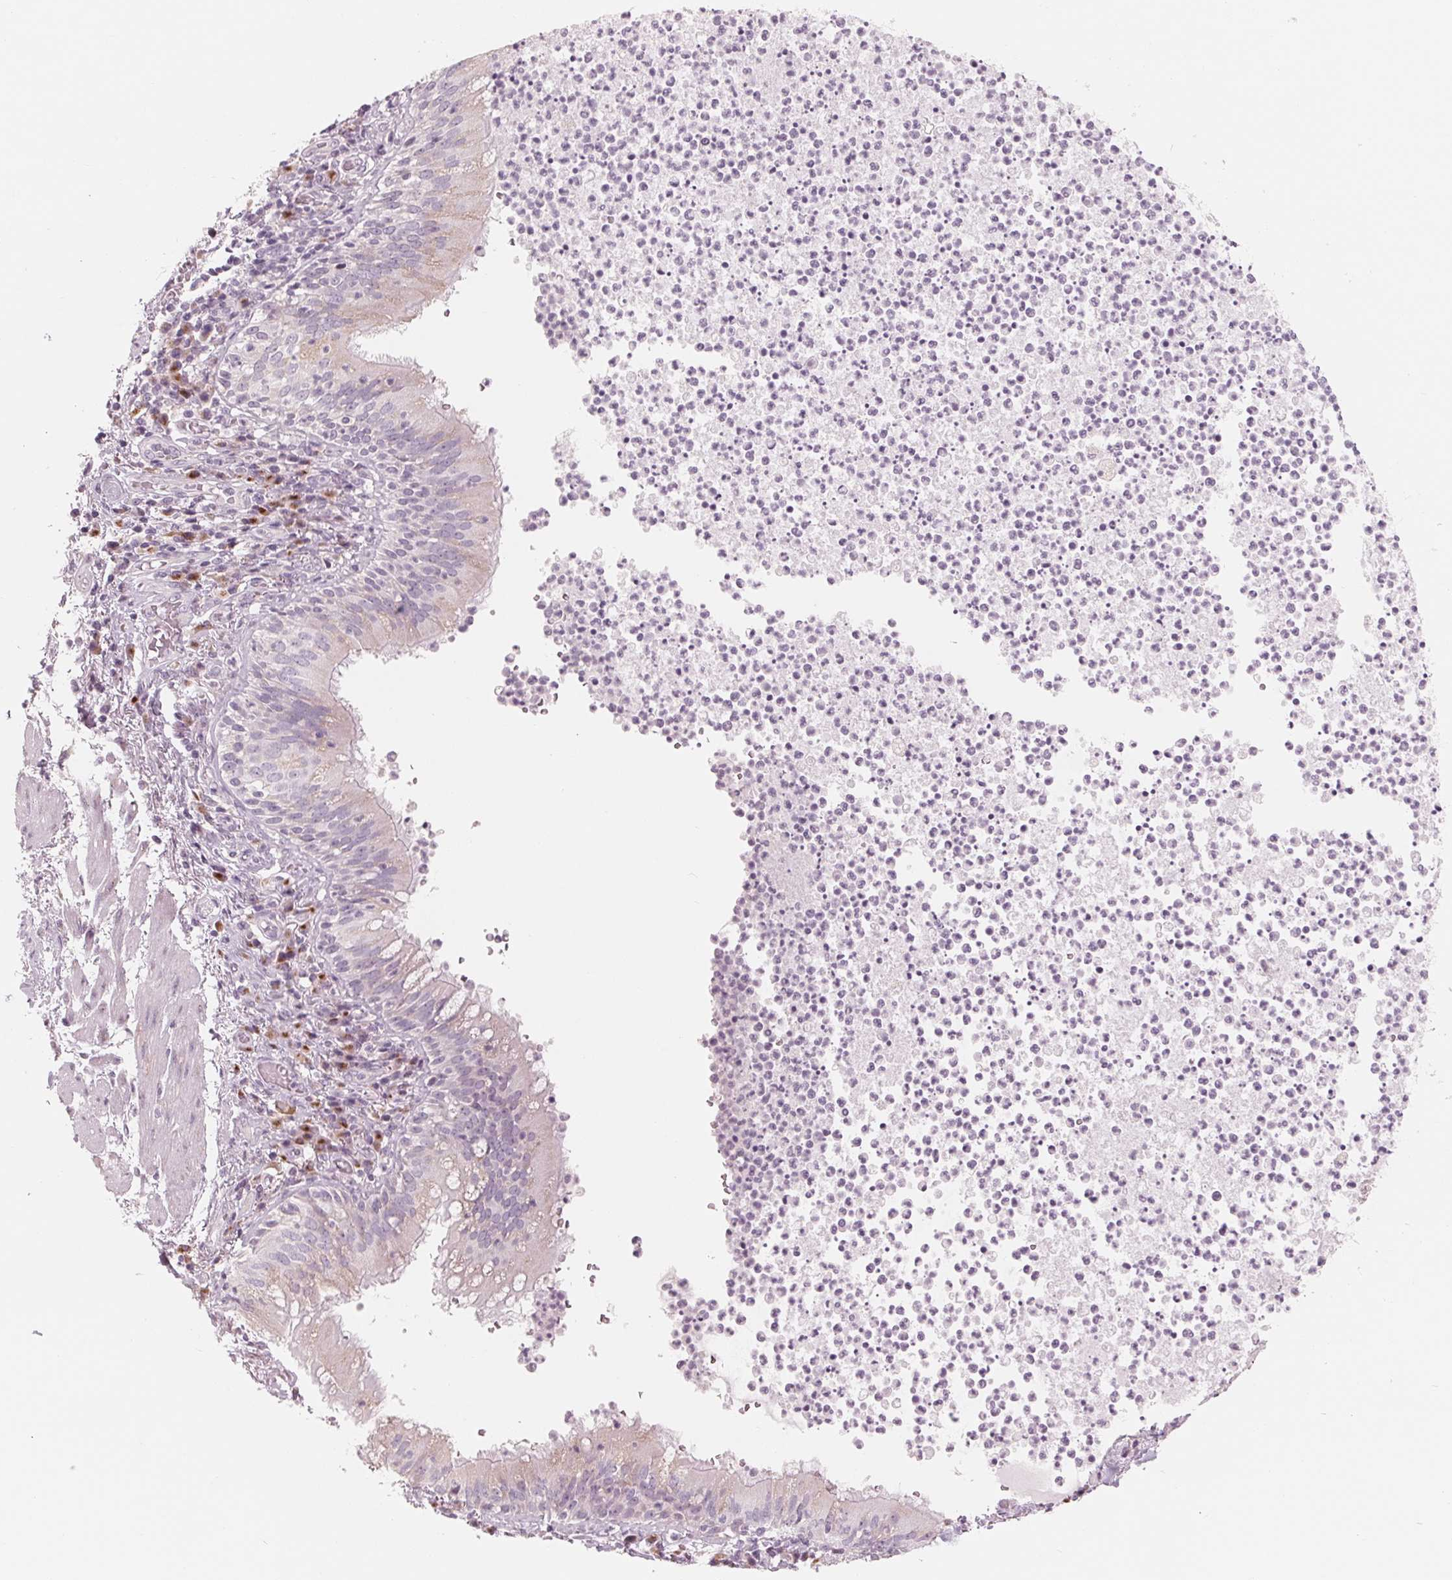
{"staining": {"intensity": "negative", "quantity": "none", "location": "none"}, "tissue": "bronchus", "cell_type": "Respiratory epithelial cells", "image_type": "normal", "snomed": [{"axis": "morphology", "description": "Normal tissue, NOS"}, {"axis": "topography", "description": "Lymph node"}, {"axis": "topography", "description": "Bronchus"}], "caption": "DAB (3,3'-diaminobenzidine) immunohistochemical staining of benign bronchus demonstrates no significant positivity in respiratory epithelial cells. (DAB immunohistochemistry (IHC) visualized using brightfield microscopy, high magnification).", "gene": "IL9R", "patient": {"sex": "male", "age": 56}}